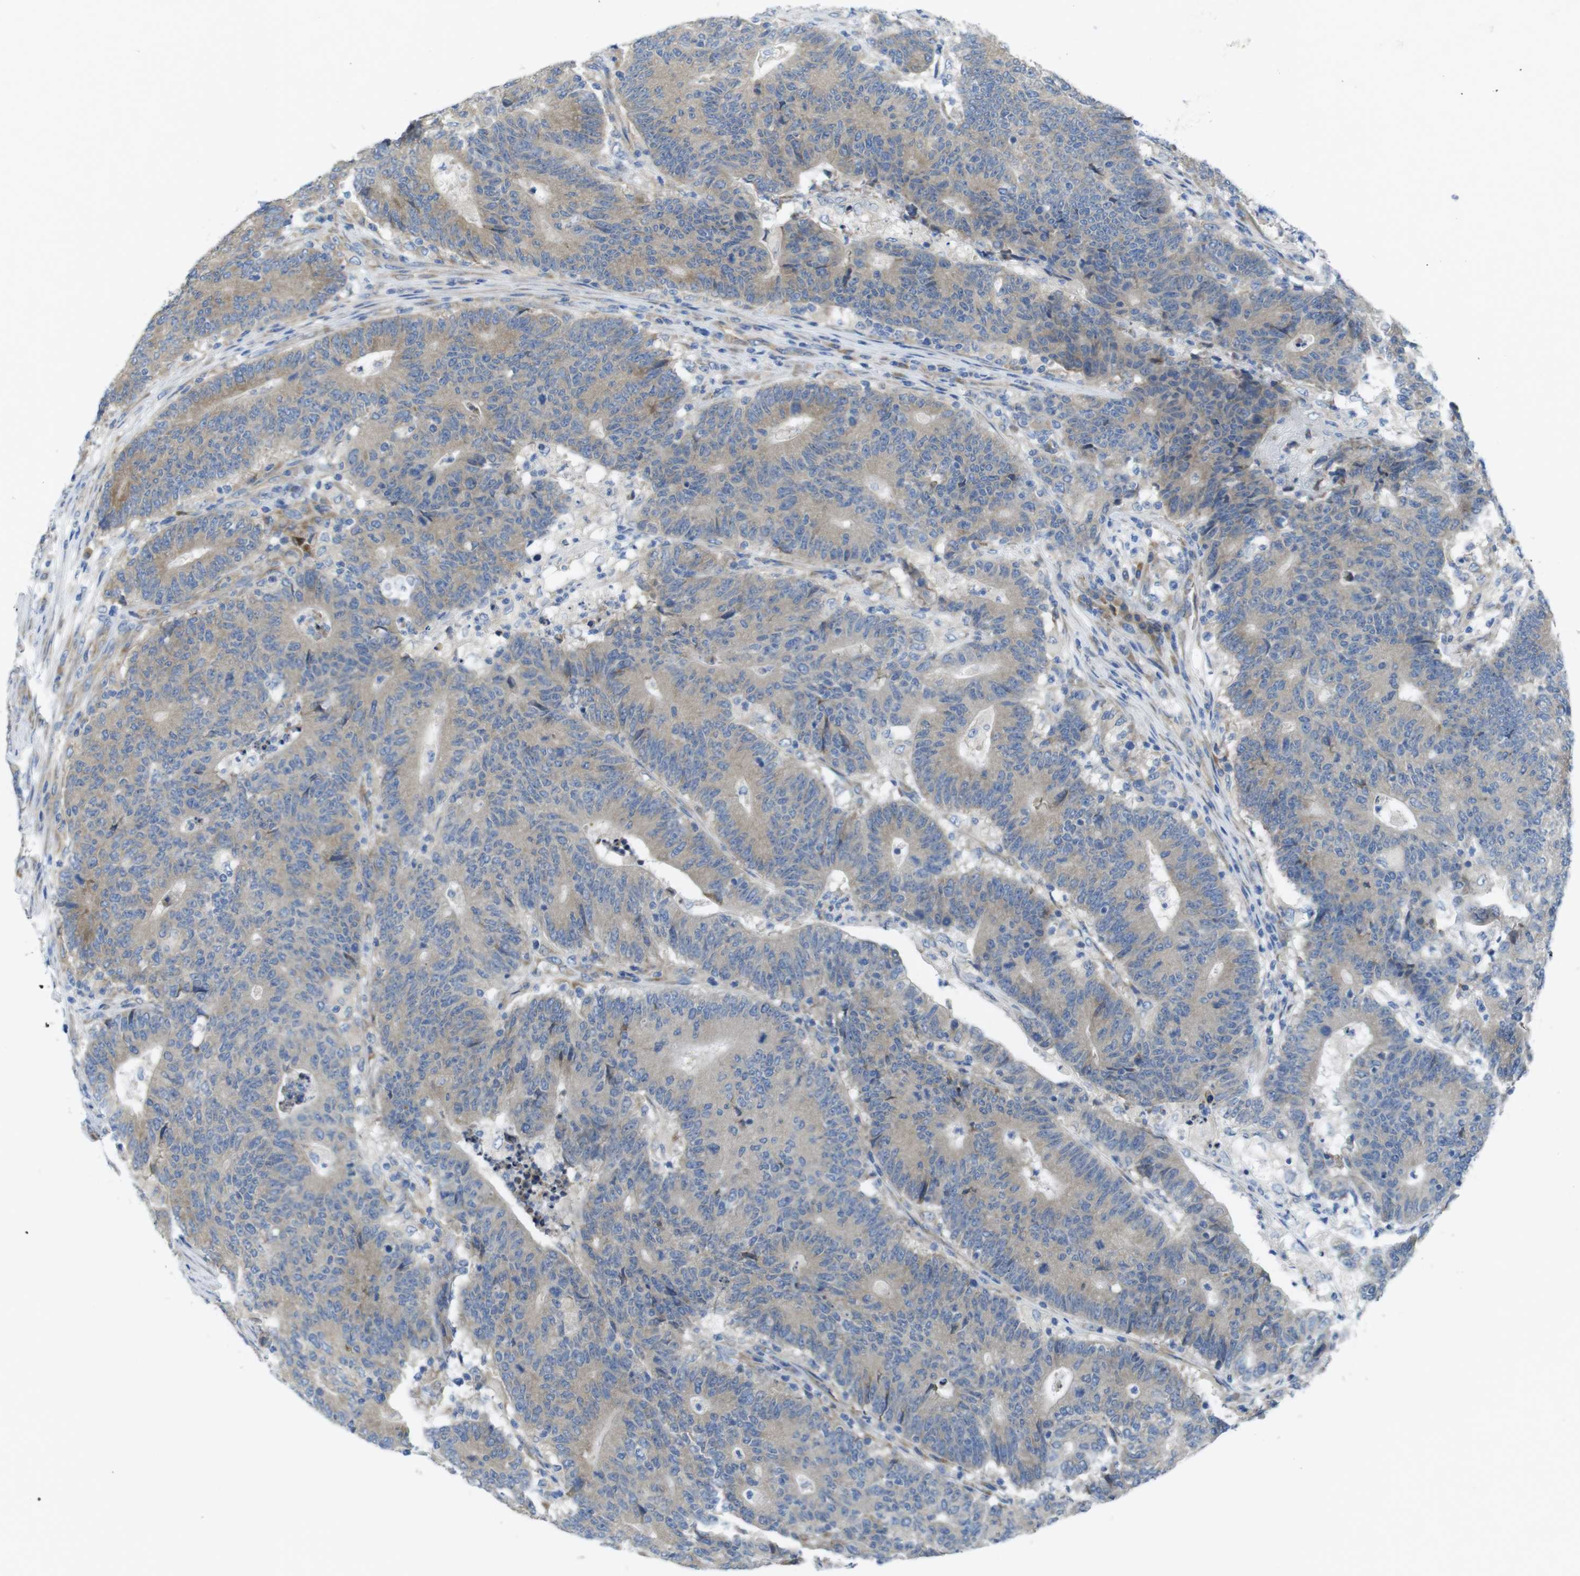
{"staining": {"intensity": "weak", "quantity": ">75%", "location": "cytoplasmic/membranous"}, "tissue": "colorectal cancer", "cell_type": "Tumor cells", "image_type": "cancer", "snomed": [{"axis": "morphology", "description": "Normal tissue, NOS"}, {"axis": "morphology", "description": "Adenocarcinoma, NOS"}, {"axis": "topography", "description": "Colon"}], "caption": "Human colorectal cancer (adenocarcinoma) stained with a brown dye demonstrates weak cytoplasmic/membranous positive positivity in about >75% of tumor cells.", "gene": "TMEM234", "patient": {"sex": "female", "age": 75}}